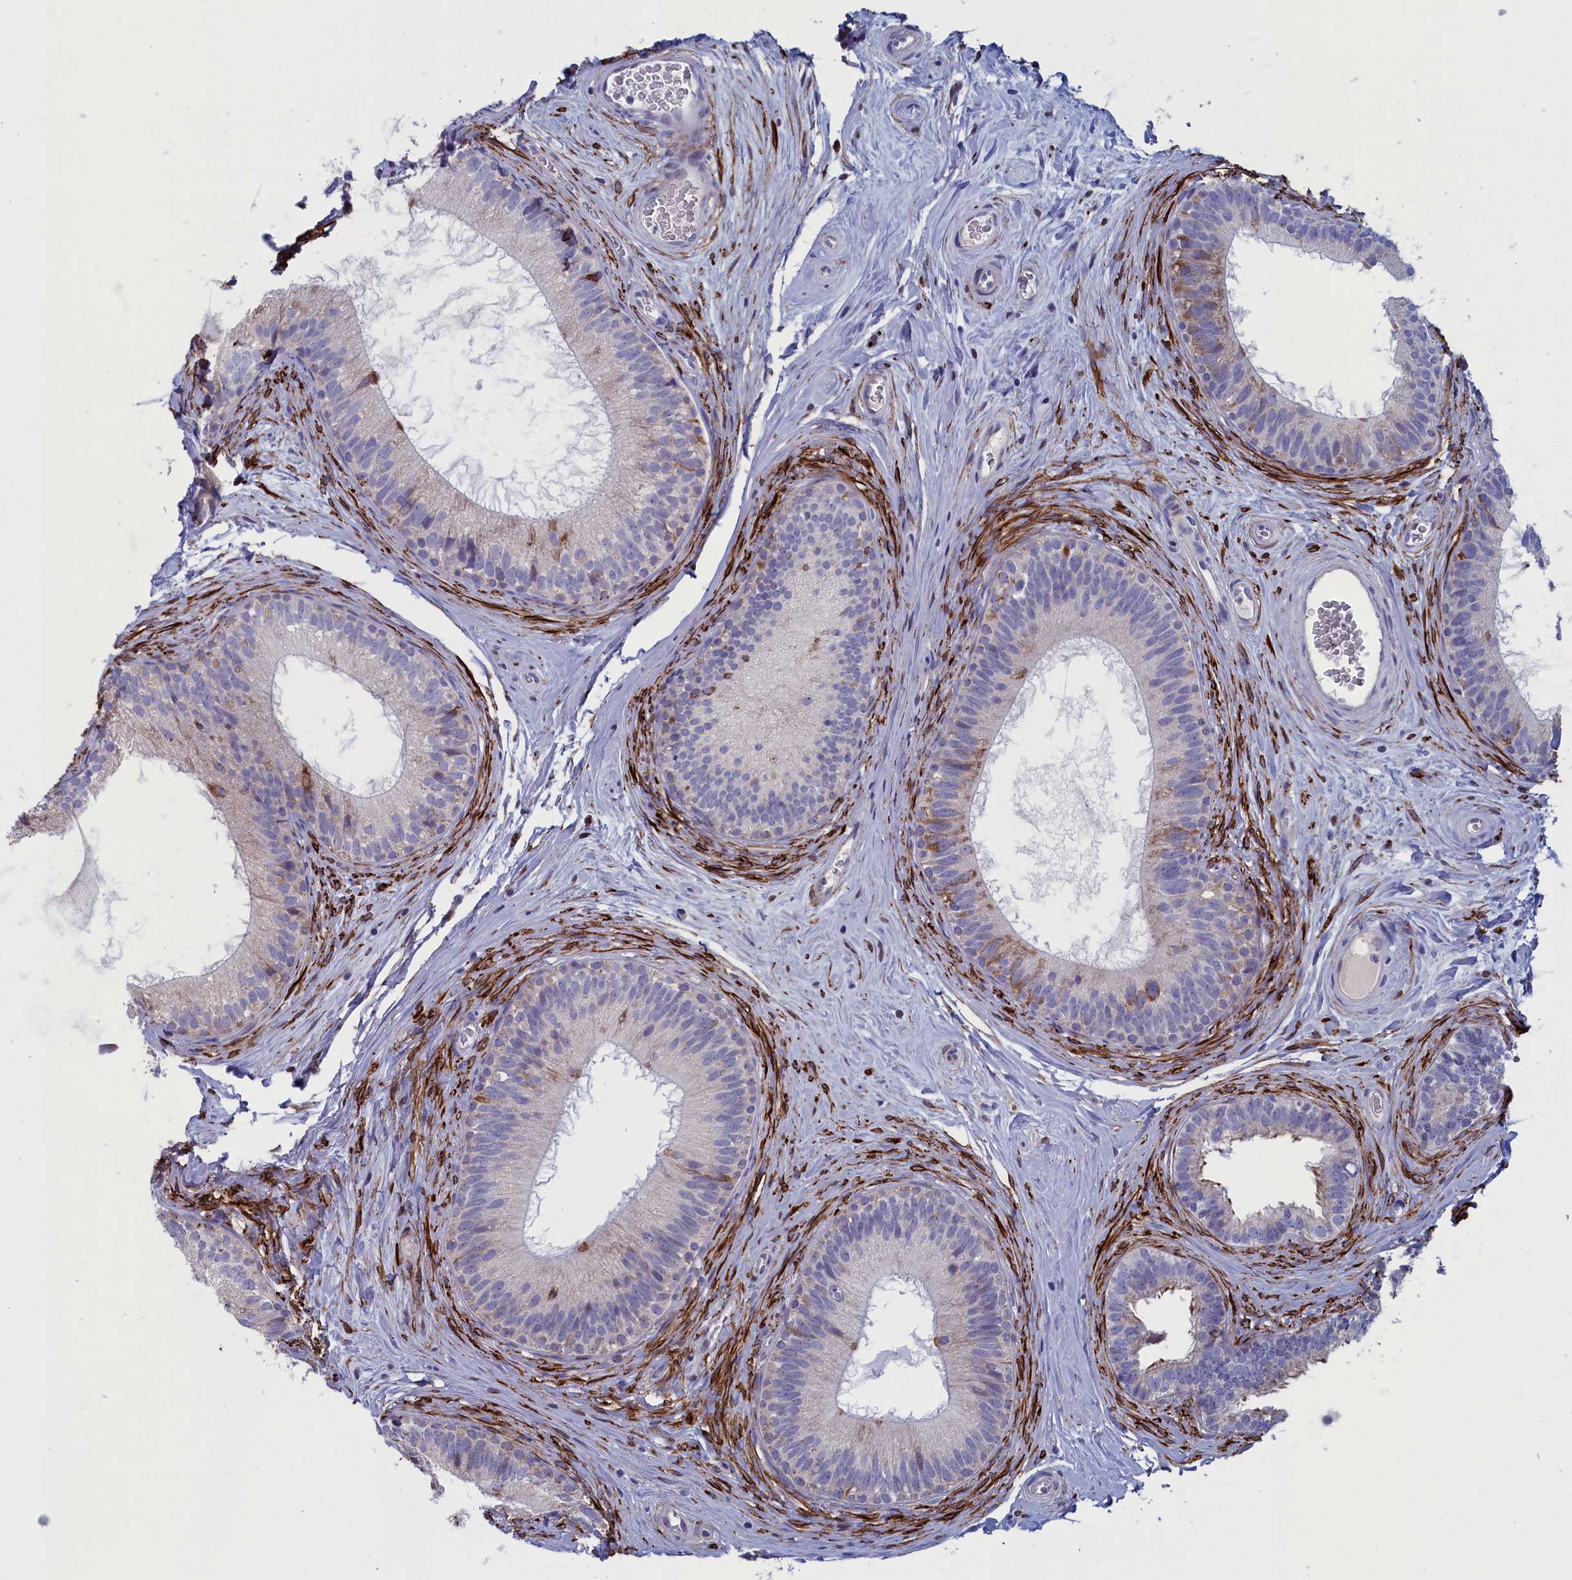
{"staining": {"intensity": "negative", "quantity": "none", "location": "none"}, "tissue": "epididymis", "cell_type": "Glandular cells", "image_type": "normal", "snomed": [{"axis": "morphology", "description": "Normal tissue, NOS"}, {"axis": "topography", "description": "Epididymis"}], "caption": "Immunohistochemistry image of unremarkable epididymis: human epididymis stained with DAB demonstrates no significant protein positivity in glandular cells.", "gene": "NIBAN3", "patient": {"sex": "male", "age": 33}}